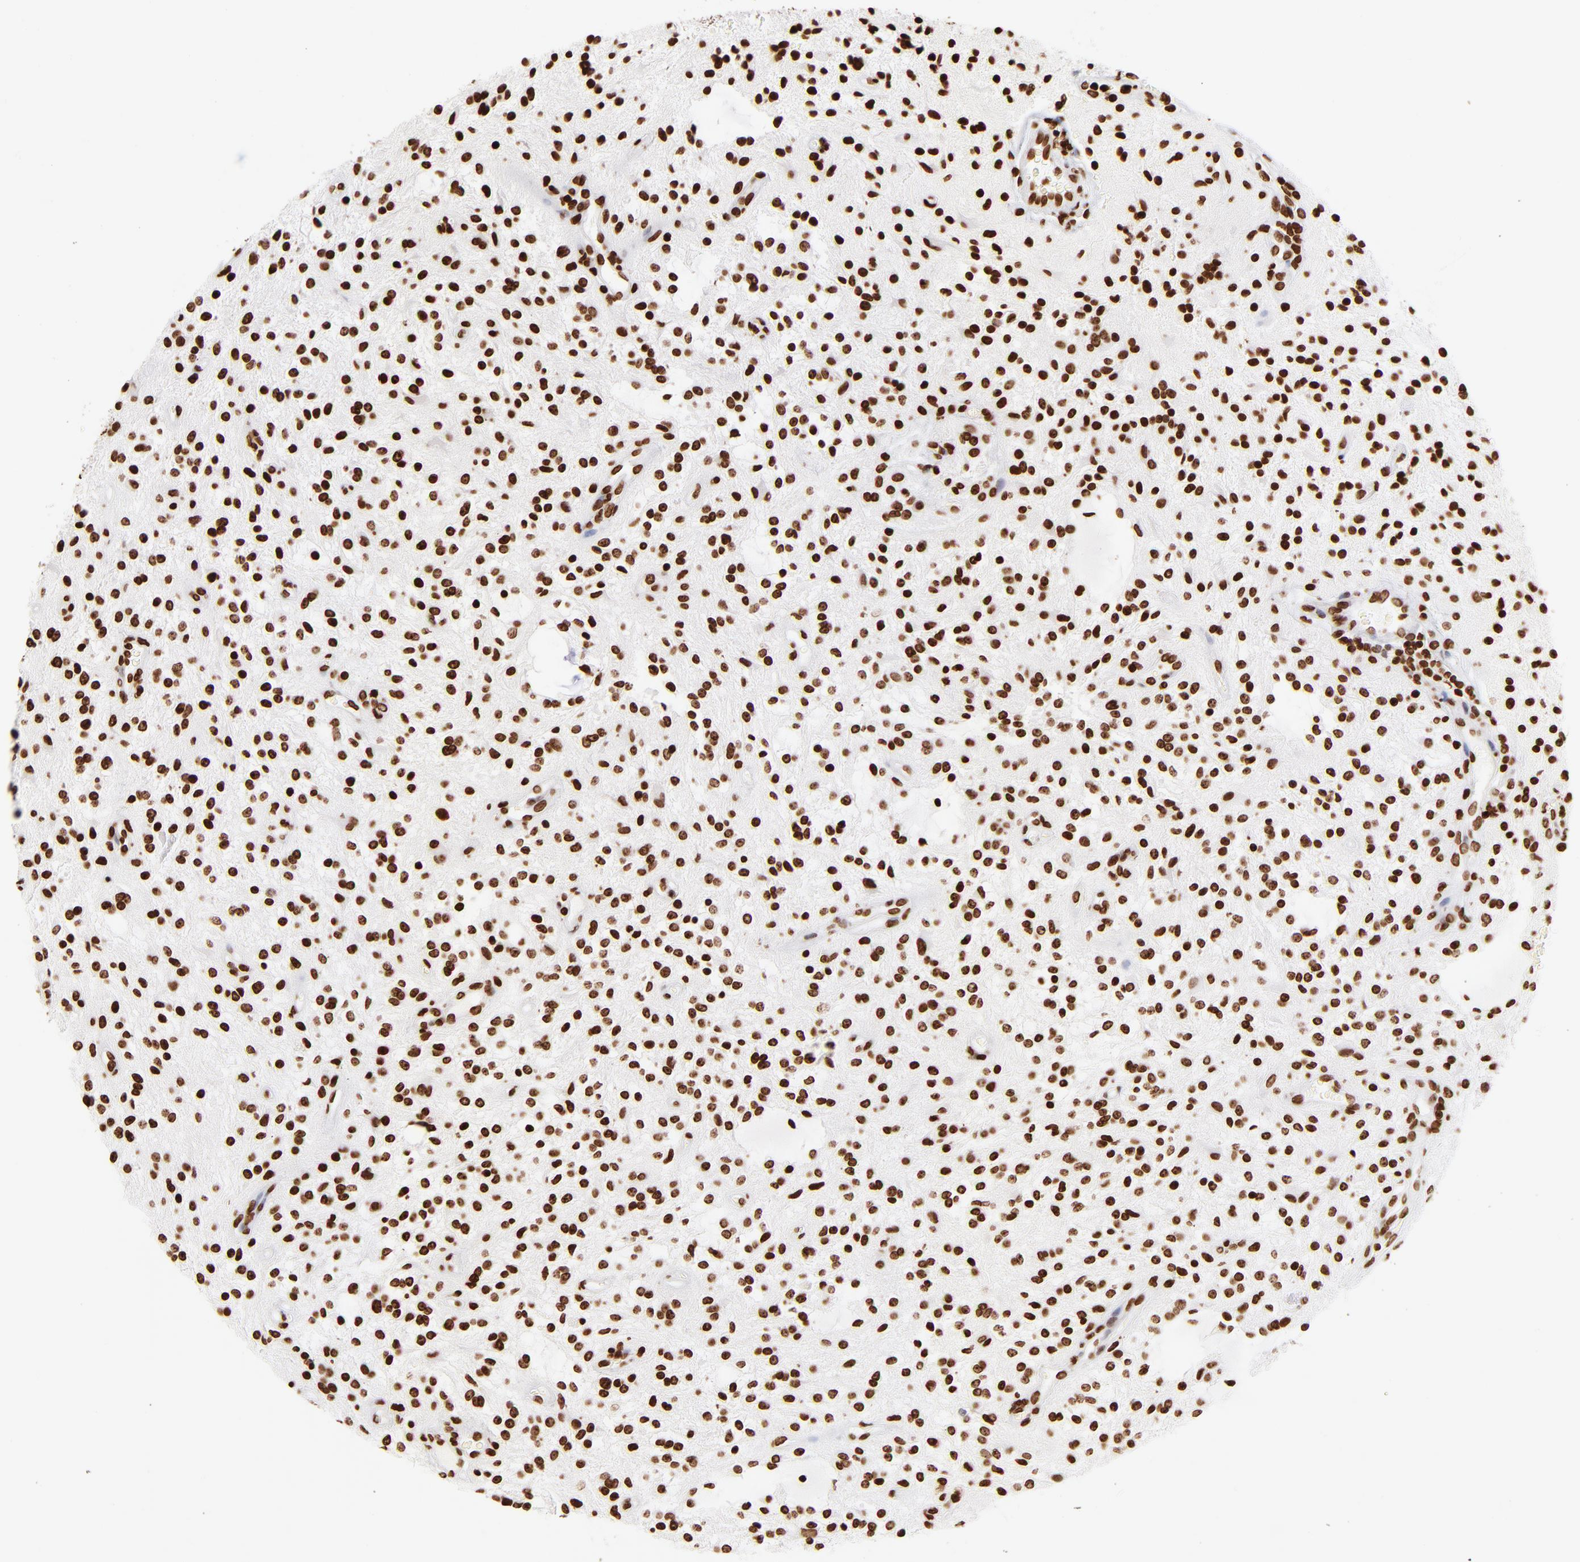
{"staining": {"intensity": "strong", "quantity": ">75%", "location": "nuclear"}, "tissue": "glioma", "cell_type": "Tumor cells", "image_type": "cancer", "snomed": [{"axis": "morphology", "description": "Glioma, malignant, NOS"}, {"axis": "topography", "description": "Cerebellum"}], "caption": "Protein expression analysis of human glioma (malignant) reveals strong nuclear staining in about >75% of tumor cells.", "gene": "RTL4", "patient": {"sex": "female", "age": 10}}